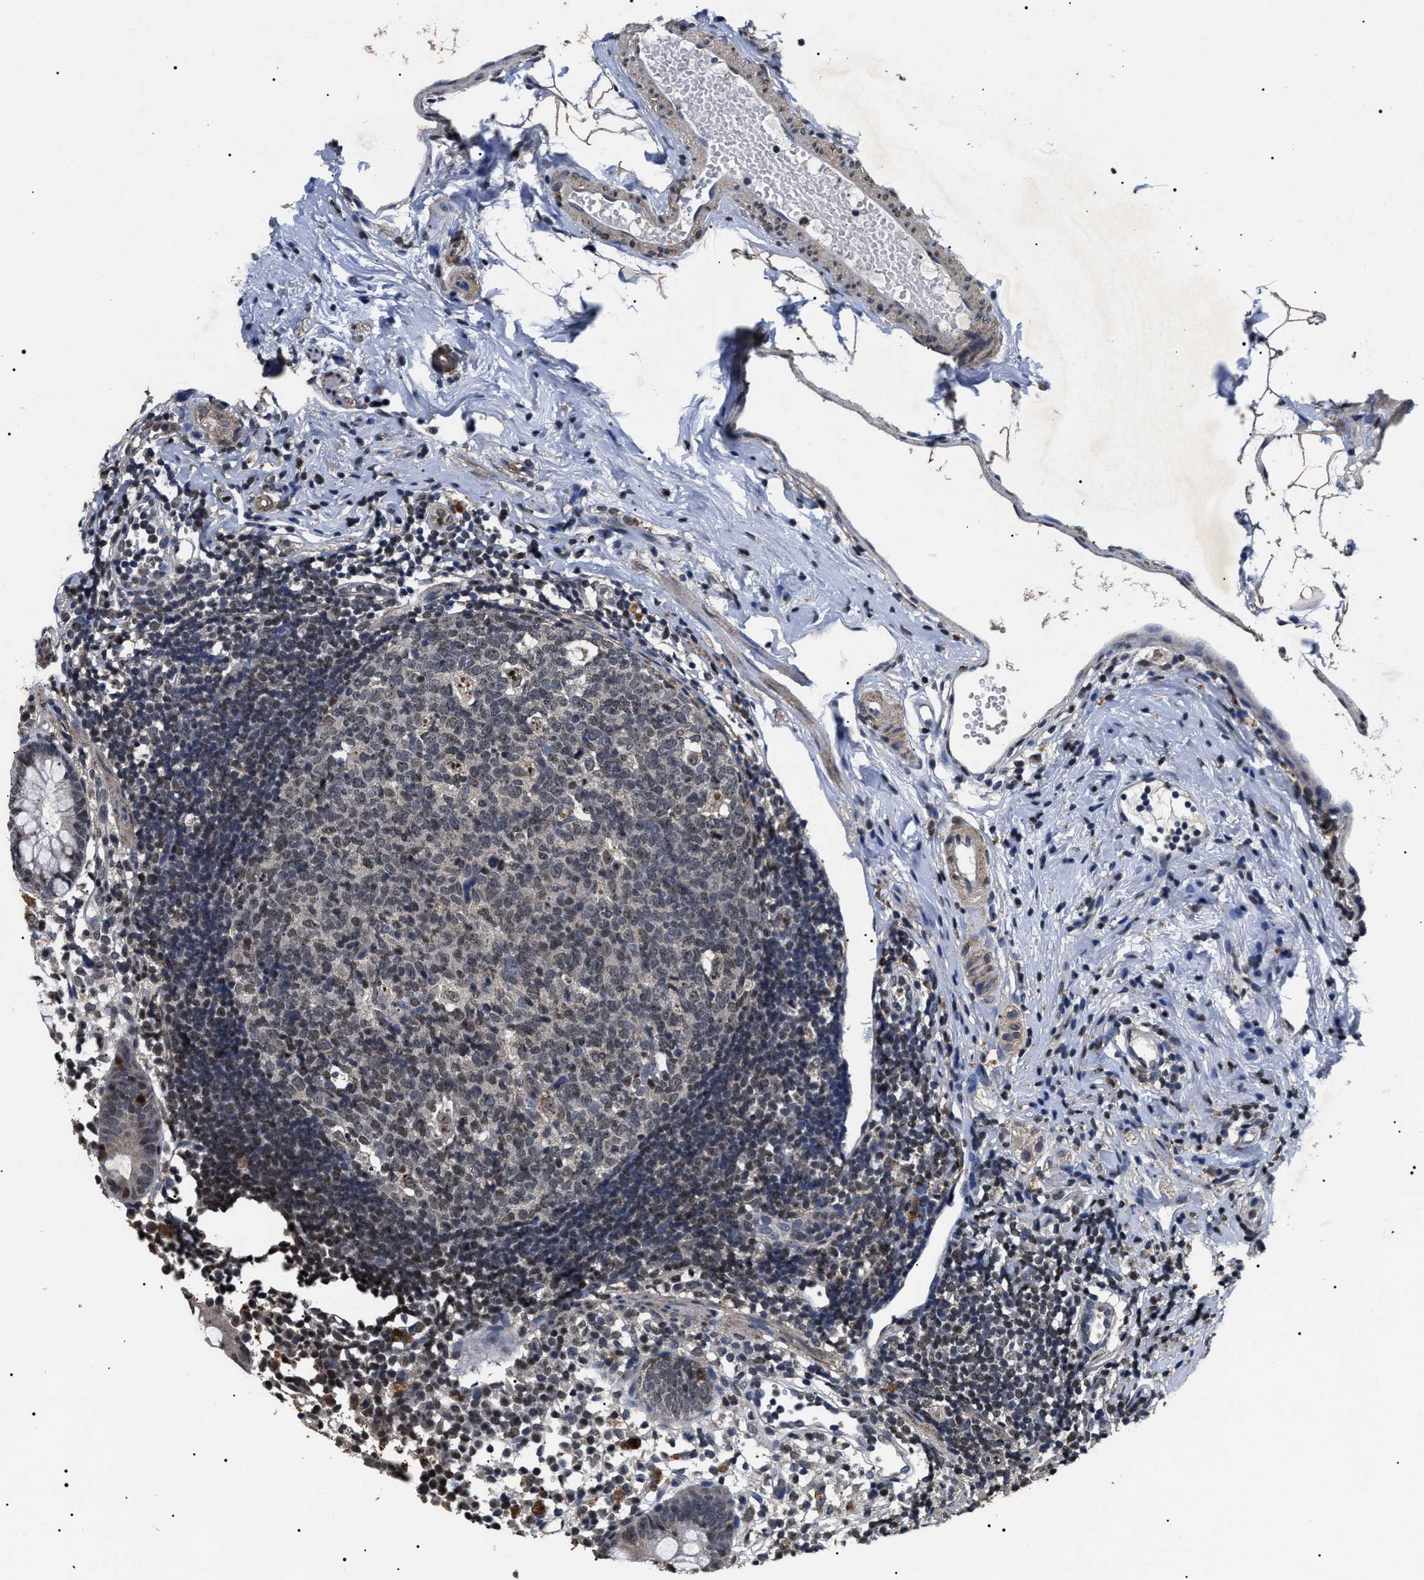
{"staining": {"intensity": "moderate", "quantity": "25%-75%", "location": "cytoplasmic/membranous,nuclear"}, "tissue": "appendix", "cell_type": "Glandular cells", "image_type": "normal", "snomed": [{"axis": "morphology", "description": "Normal tissue, NOS"}, {"axis": "topography", "description": "Appendix"}], "caption": "High-power microscopy captured an IHC photomicrograph of unremarkable appendix, revealing moderate cytoplasmic/membranous,nuclear positivity in approximately 25%-75% of glandular cells.", "gene": "ANP32E", "patient": {"sex": "female", "age": 20}}